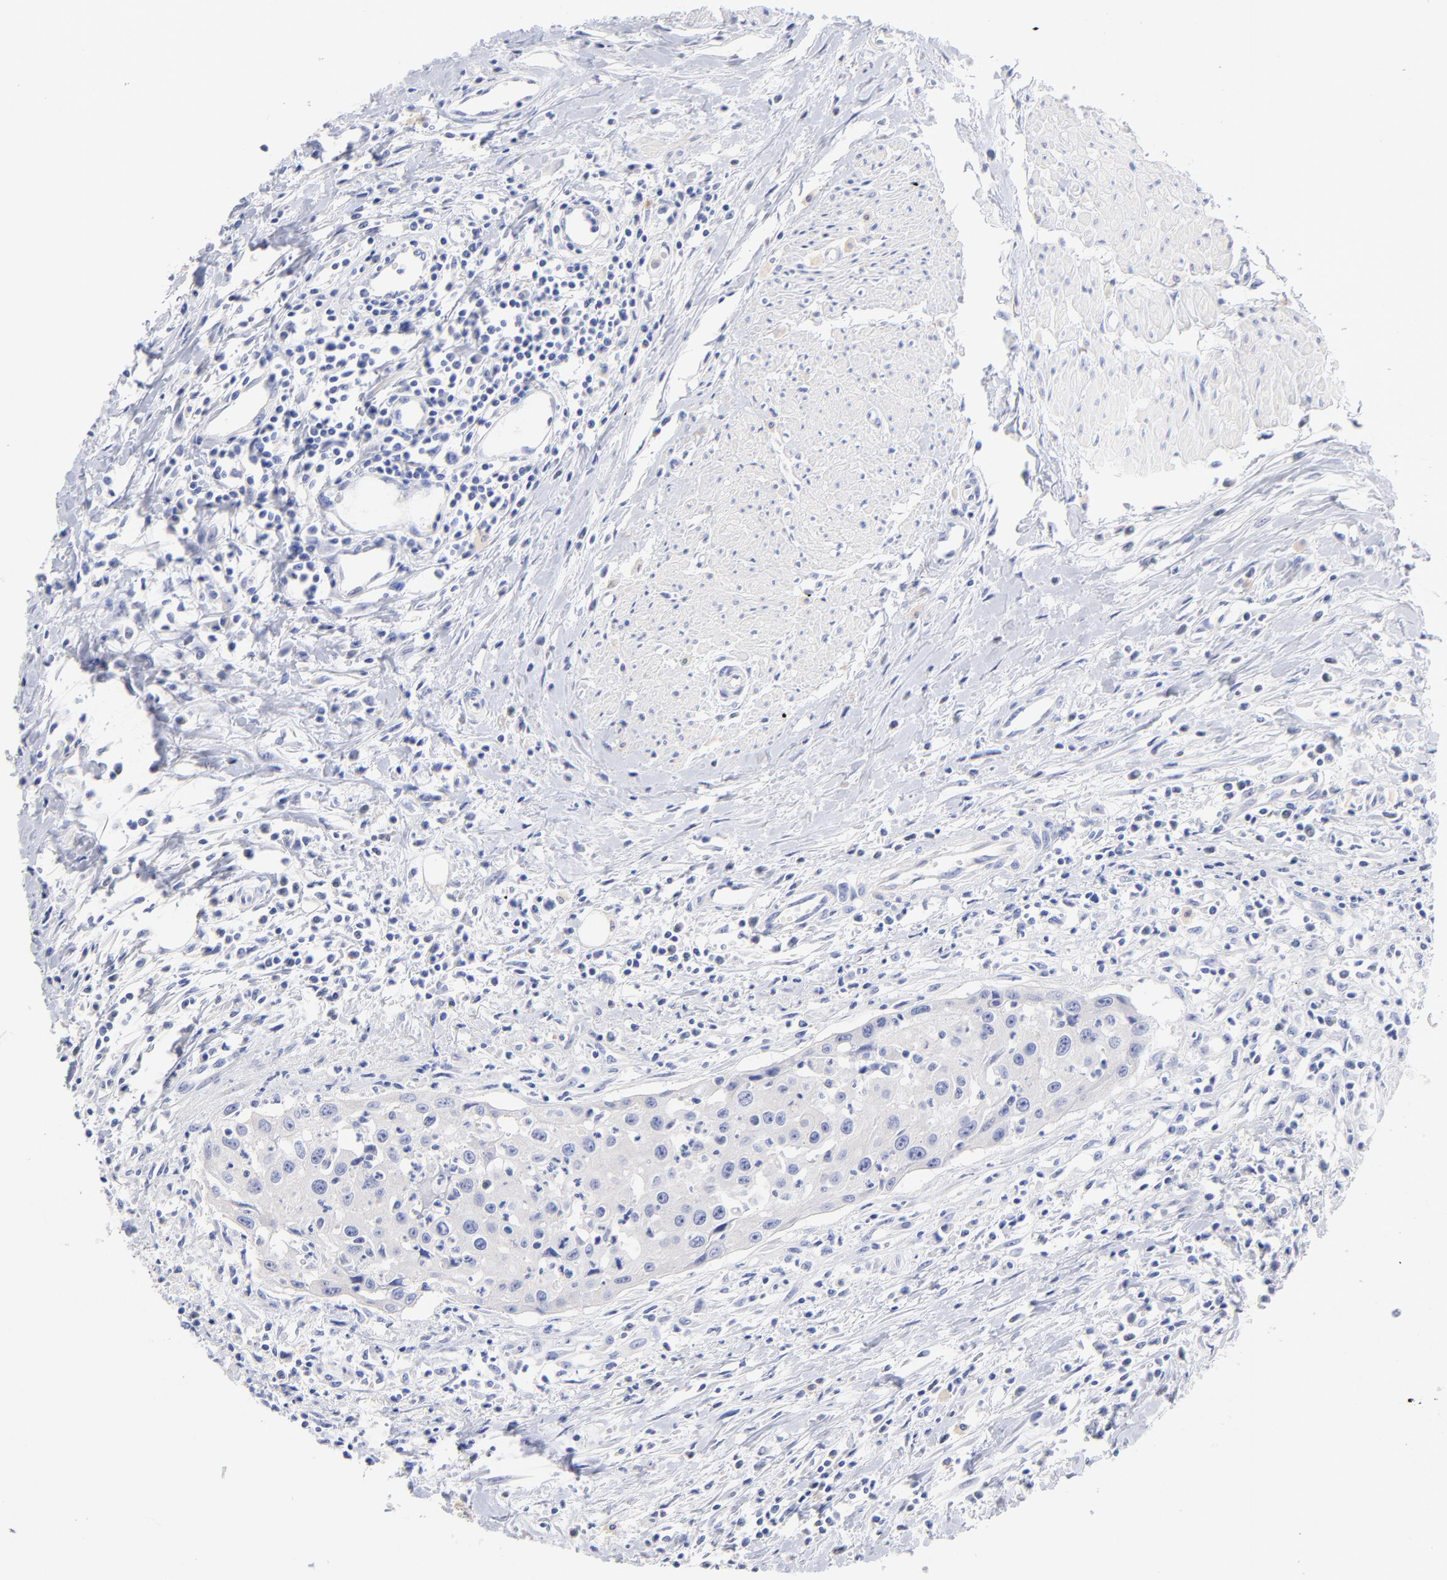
{"staining": {"intensity": "negative", "quantity": "none", "location": "none"}, "tissue": "urothelial cancer", "cell_type": "Tumor cells", "image_type": "cancer", "snomed": [{"axis": "morphology", "description": "Urothelial carcinoma, High grade"}, {"axis": "topography", "description": "Urinary bladder"}], "caption": "Tumor cells show no significant protein positivity in high-grade urothelial carcinoma.", "gene": "CFAP57", "patient": {"sex": "male", "age": 66}}